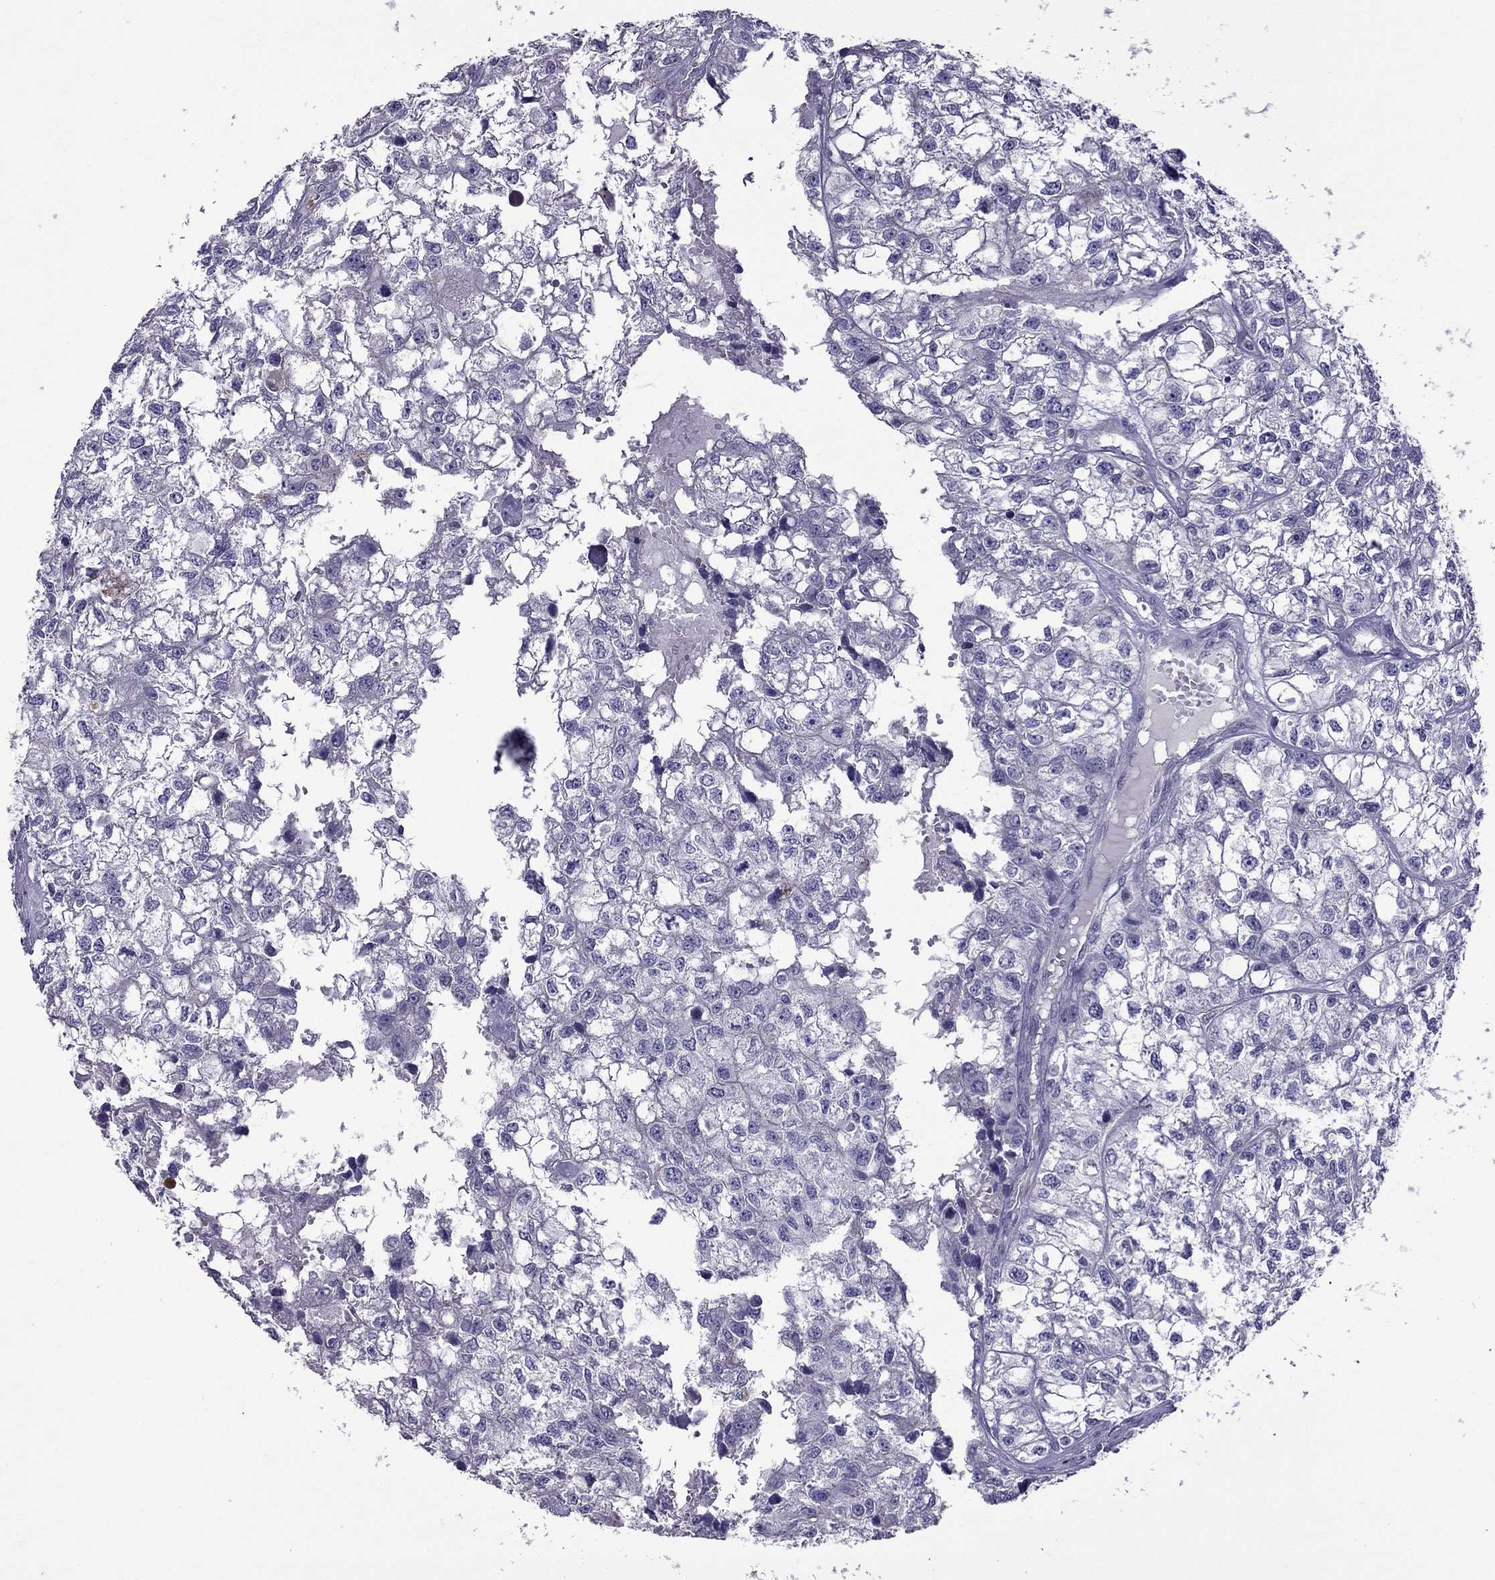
{"staining": {"intensity": "negative", "quantity": "none", "location": "none"}, "tissue": "renal cancer", "cell_type": "Tumor cells", "image_type": "cancer", "snomed": [{"axis": "morphology", "description": "Adenocarcinoma, NOS"}, {"axis": "topography", "description": "Kidney"}], "caption": "Histopathology image shows no protein positivity in tumor cells of renal cancer (adenocarcinoma) tissue.", "gene": "AQP9", "patient": {"sex": "male", "age": 56}}